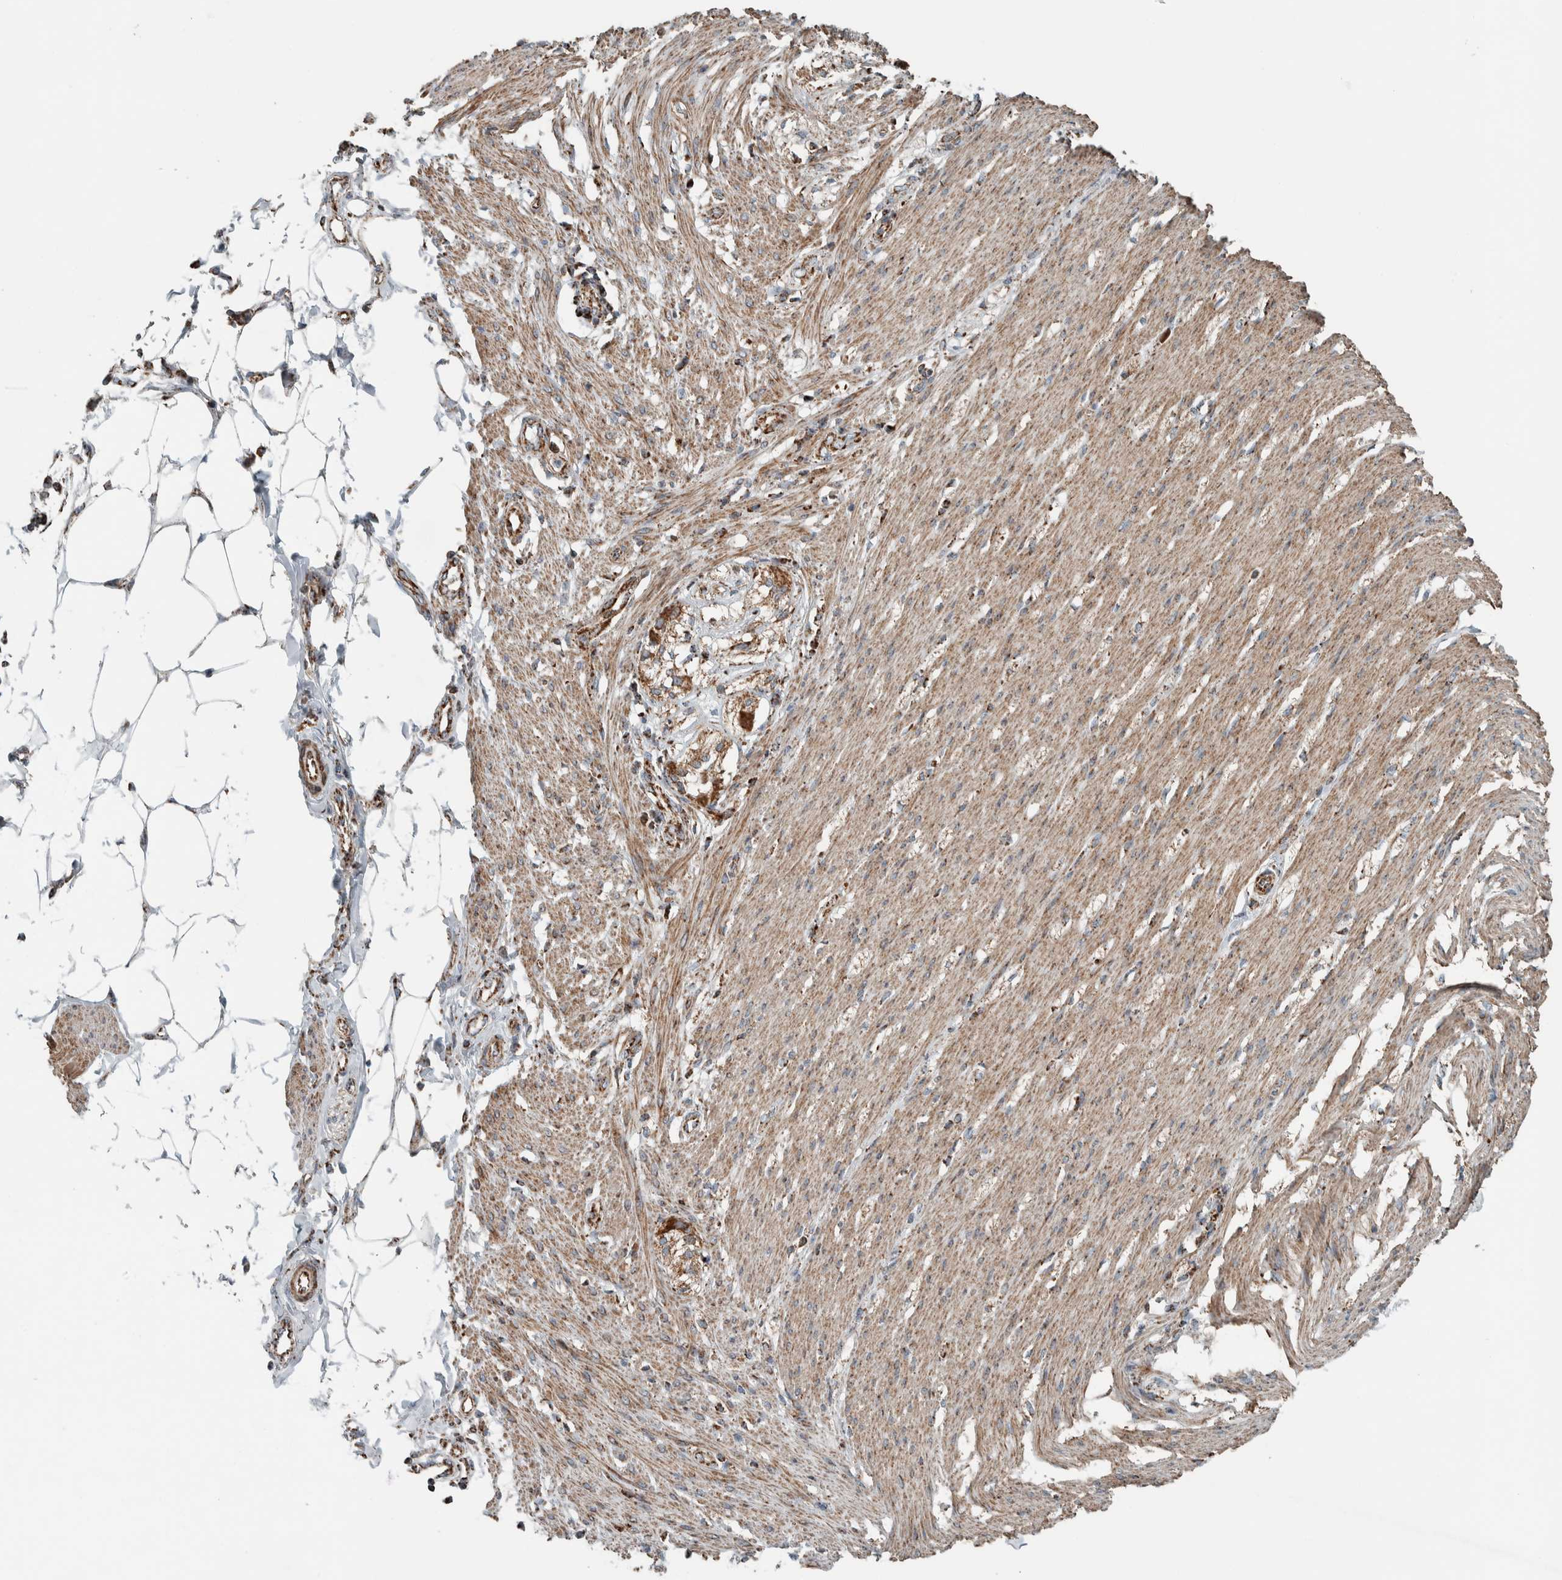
{"staining": {"intensity": "moderate", "quantity": ">75%", "location": "cytoplasmic/membranous"}, "tissue": "smooth muscle", "cell_type": "Smooth muscle cells", "image_type": "normal", "snomed": [{"axis": "morphology", "description": "Normal tissue, NOS"}, {"axis": "morphology", "description": "Adenocarcinoma, NOS"}, {"axis": "topography", "description": "Smooth muscle"}, {"axis": "topography", "description": "Colon"}], "caption": "A micrograph showing moderate cytoplasmic/membranous positivity in about >75% of smooth muscle cells in unremarkable smooth muscle, as visualized by brown immunohistochemical staining.", "gene": "CNTROB", "patient": {"sex": "male", "age": 14}}